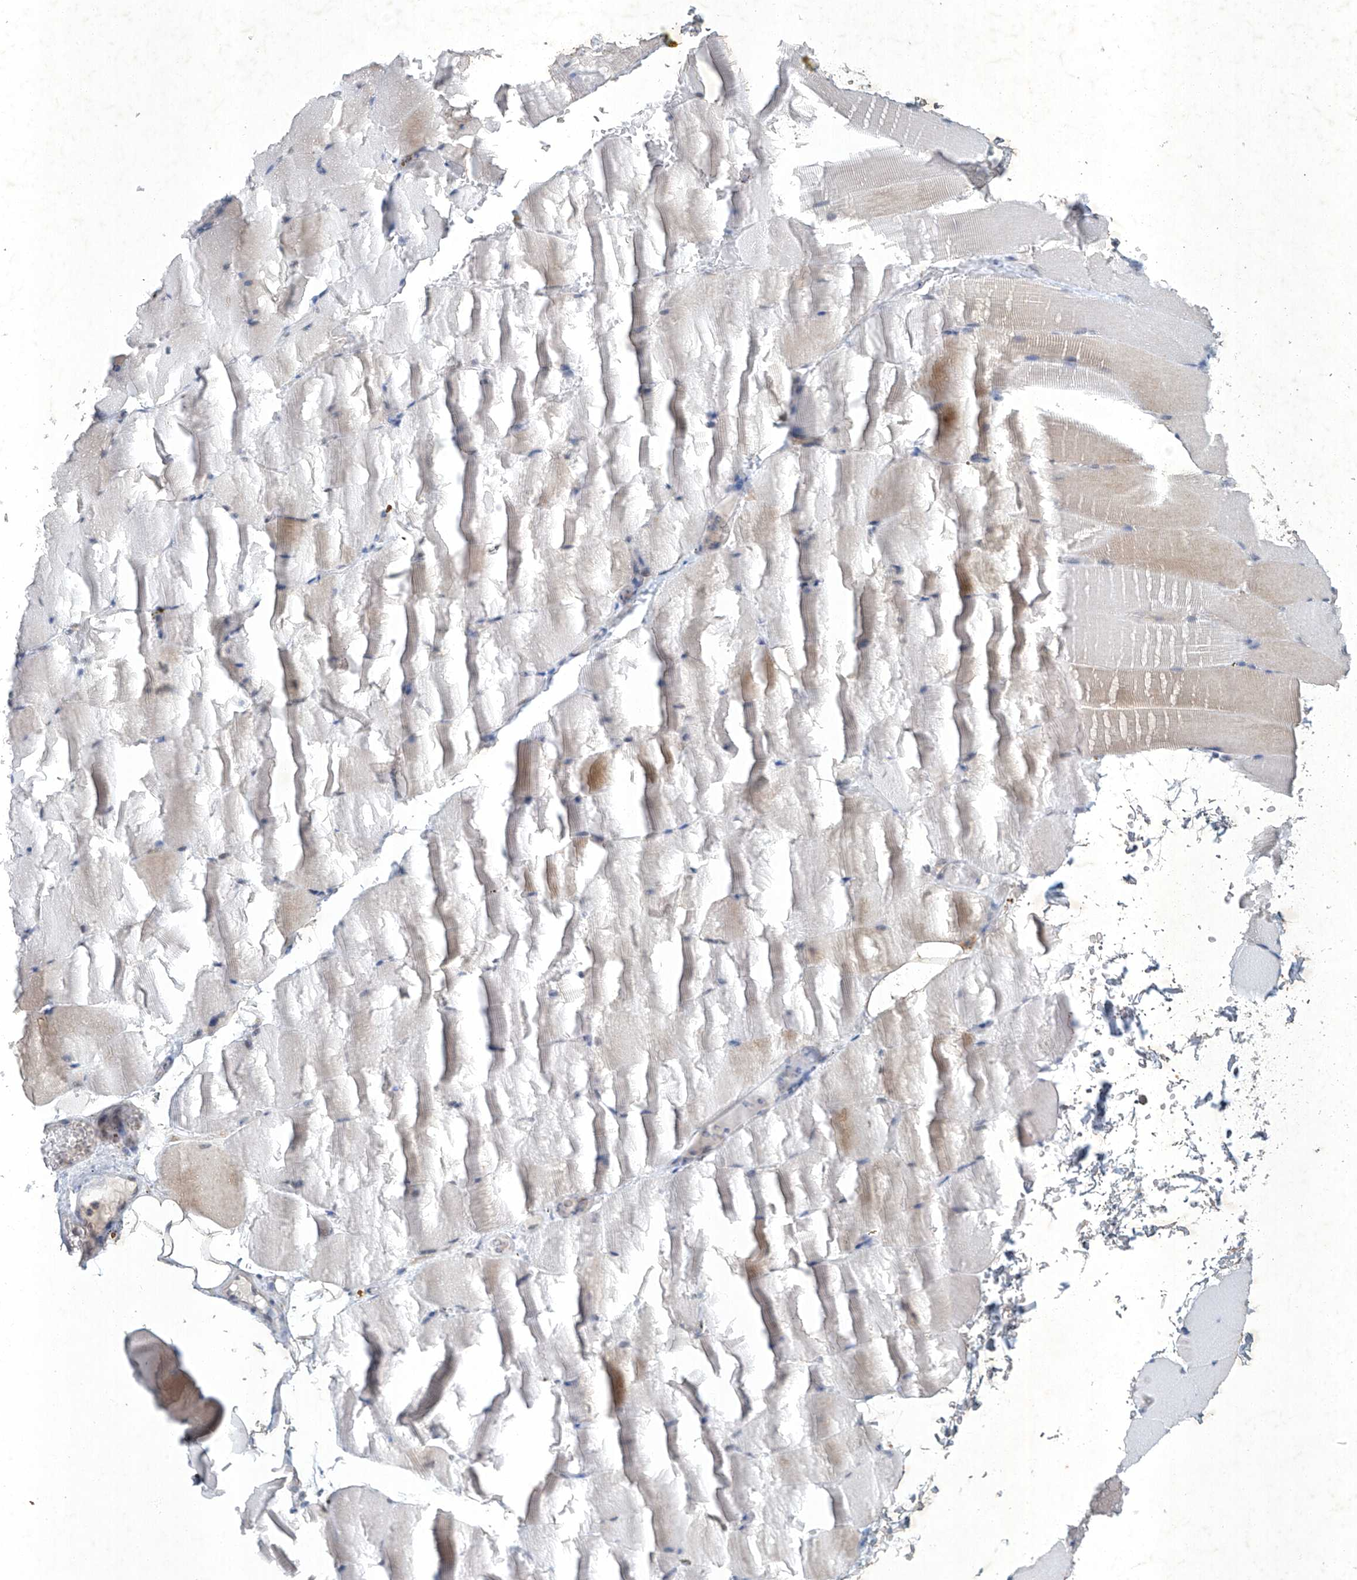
{"staining": {"intensity": "weak", "quantity": "<25%", "location": "cytoplasmic/membranous"}, "tissue": "skeletal muscle", "cell_type": "Myocytes", "image_type": "normal", "snomed": [{"axis": "morphology", "description": "Normal tissue, NOS"}, {"axis": "topography", "description": "Skeletal muscle"}, {"axis": "topography", "description": "Parathyroid gland"}], "caption": "Image shows no significant protein positivity in myocytes of benign skeletal muscle. The staining was performed using DAB to visualize the protein expression in brown, while the nuclei were stained in blue with hematoxylin (Magnification: 20x).", "gene": "TAF8", "patient": {"sex": "female", "age": 37}}